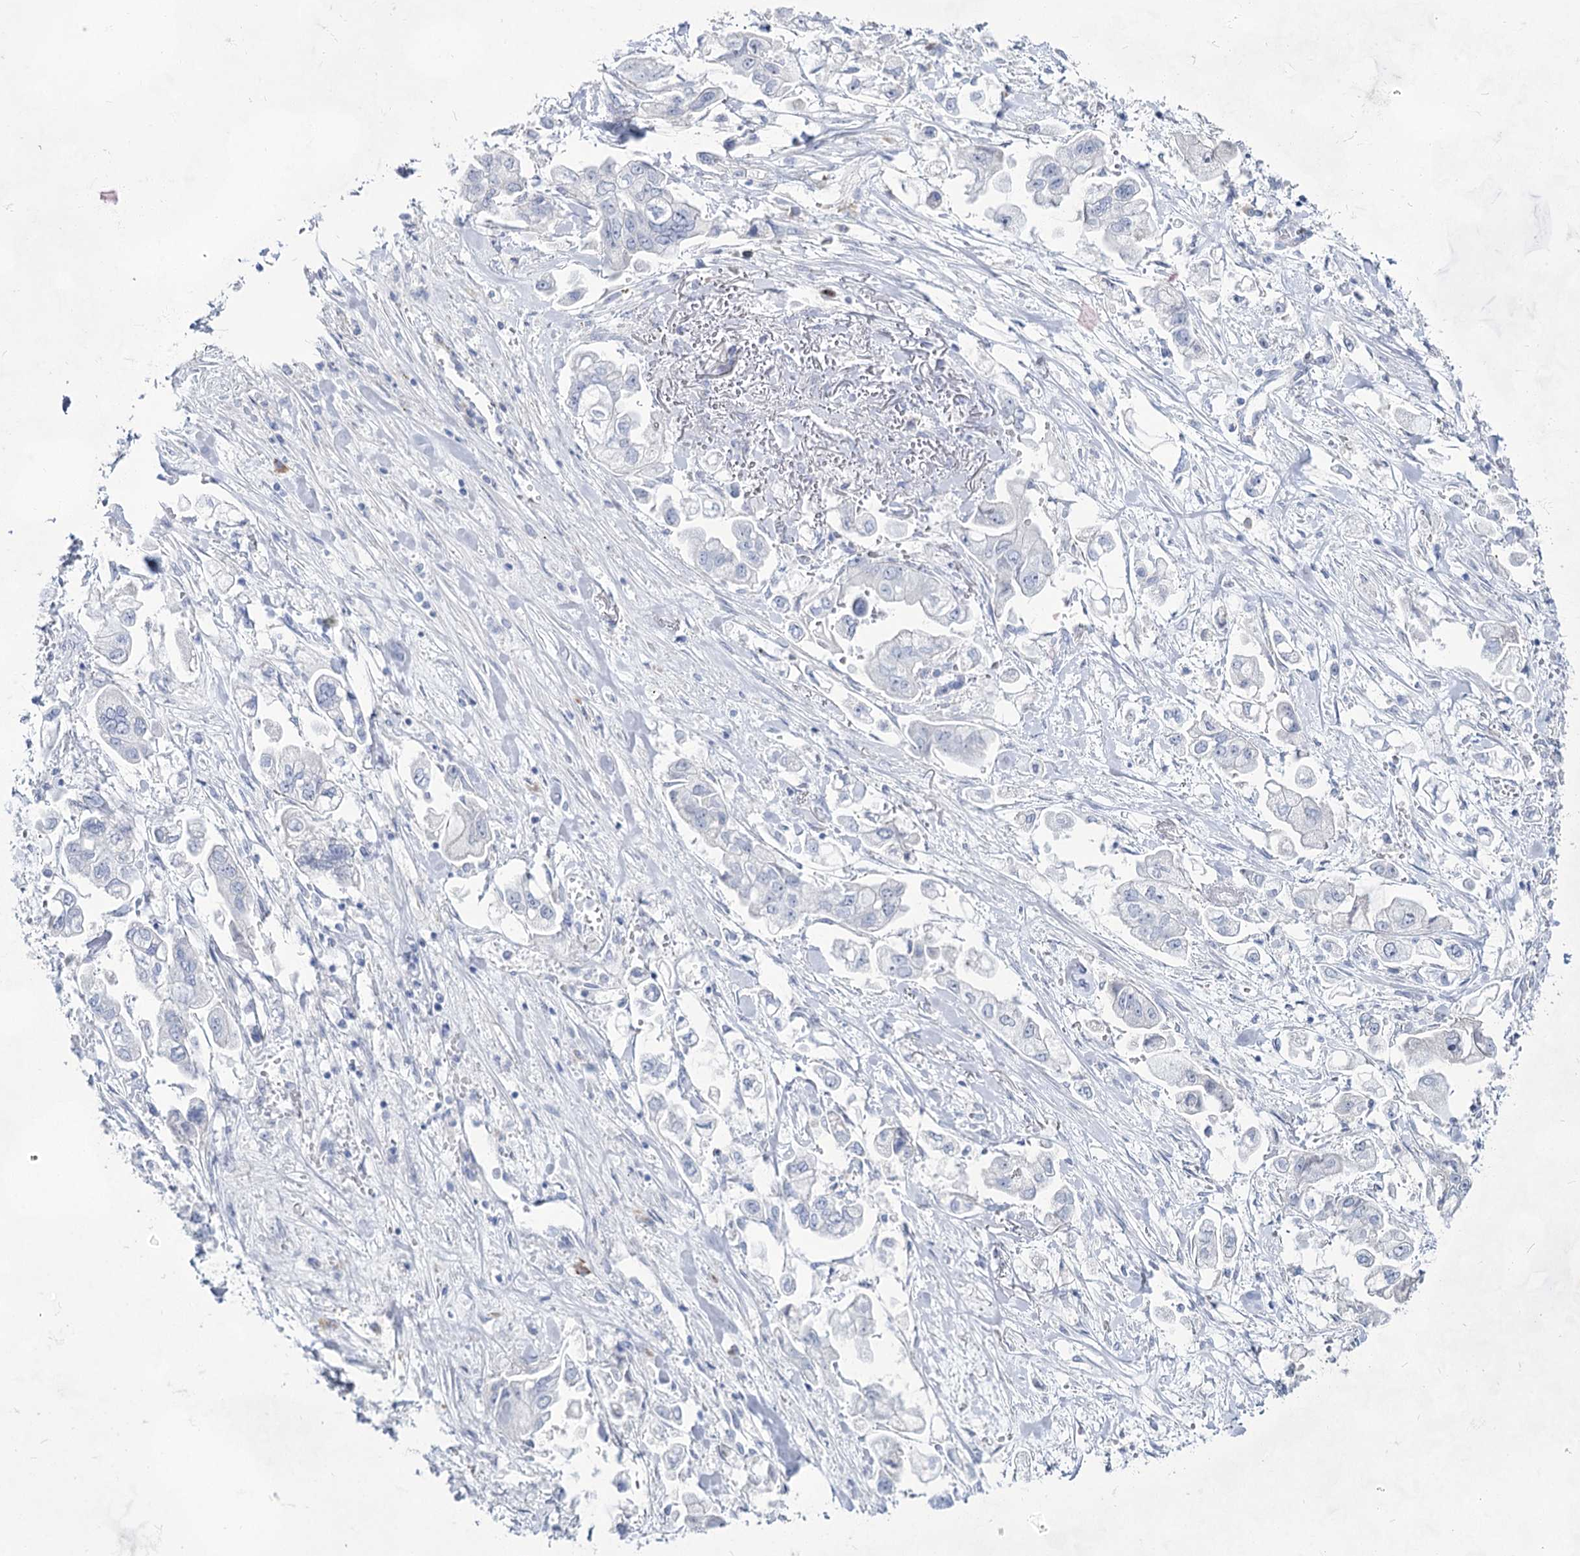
{"staining": {"intensity": "negative", "quantity": "none", "location": "none"}, "tissue": "stomach cancer", "cell_type": "Tumor cells", "image_type": "cancer", "snomed": [{"axis": "morphology", "description": "Adenocarcinoma, NOS"}, {"axis": "topography", "description": "Stomach"}], "caption": "The immunohistochemistry image has no significant positivity in tumor cells of stomach cancer (adenocarcinoma) tissue.", "gene": "ACRV1", "patient": {"sex": "male", "age": 62}}